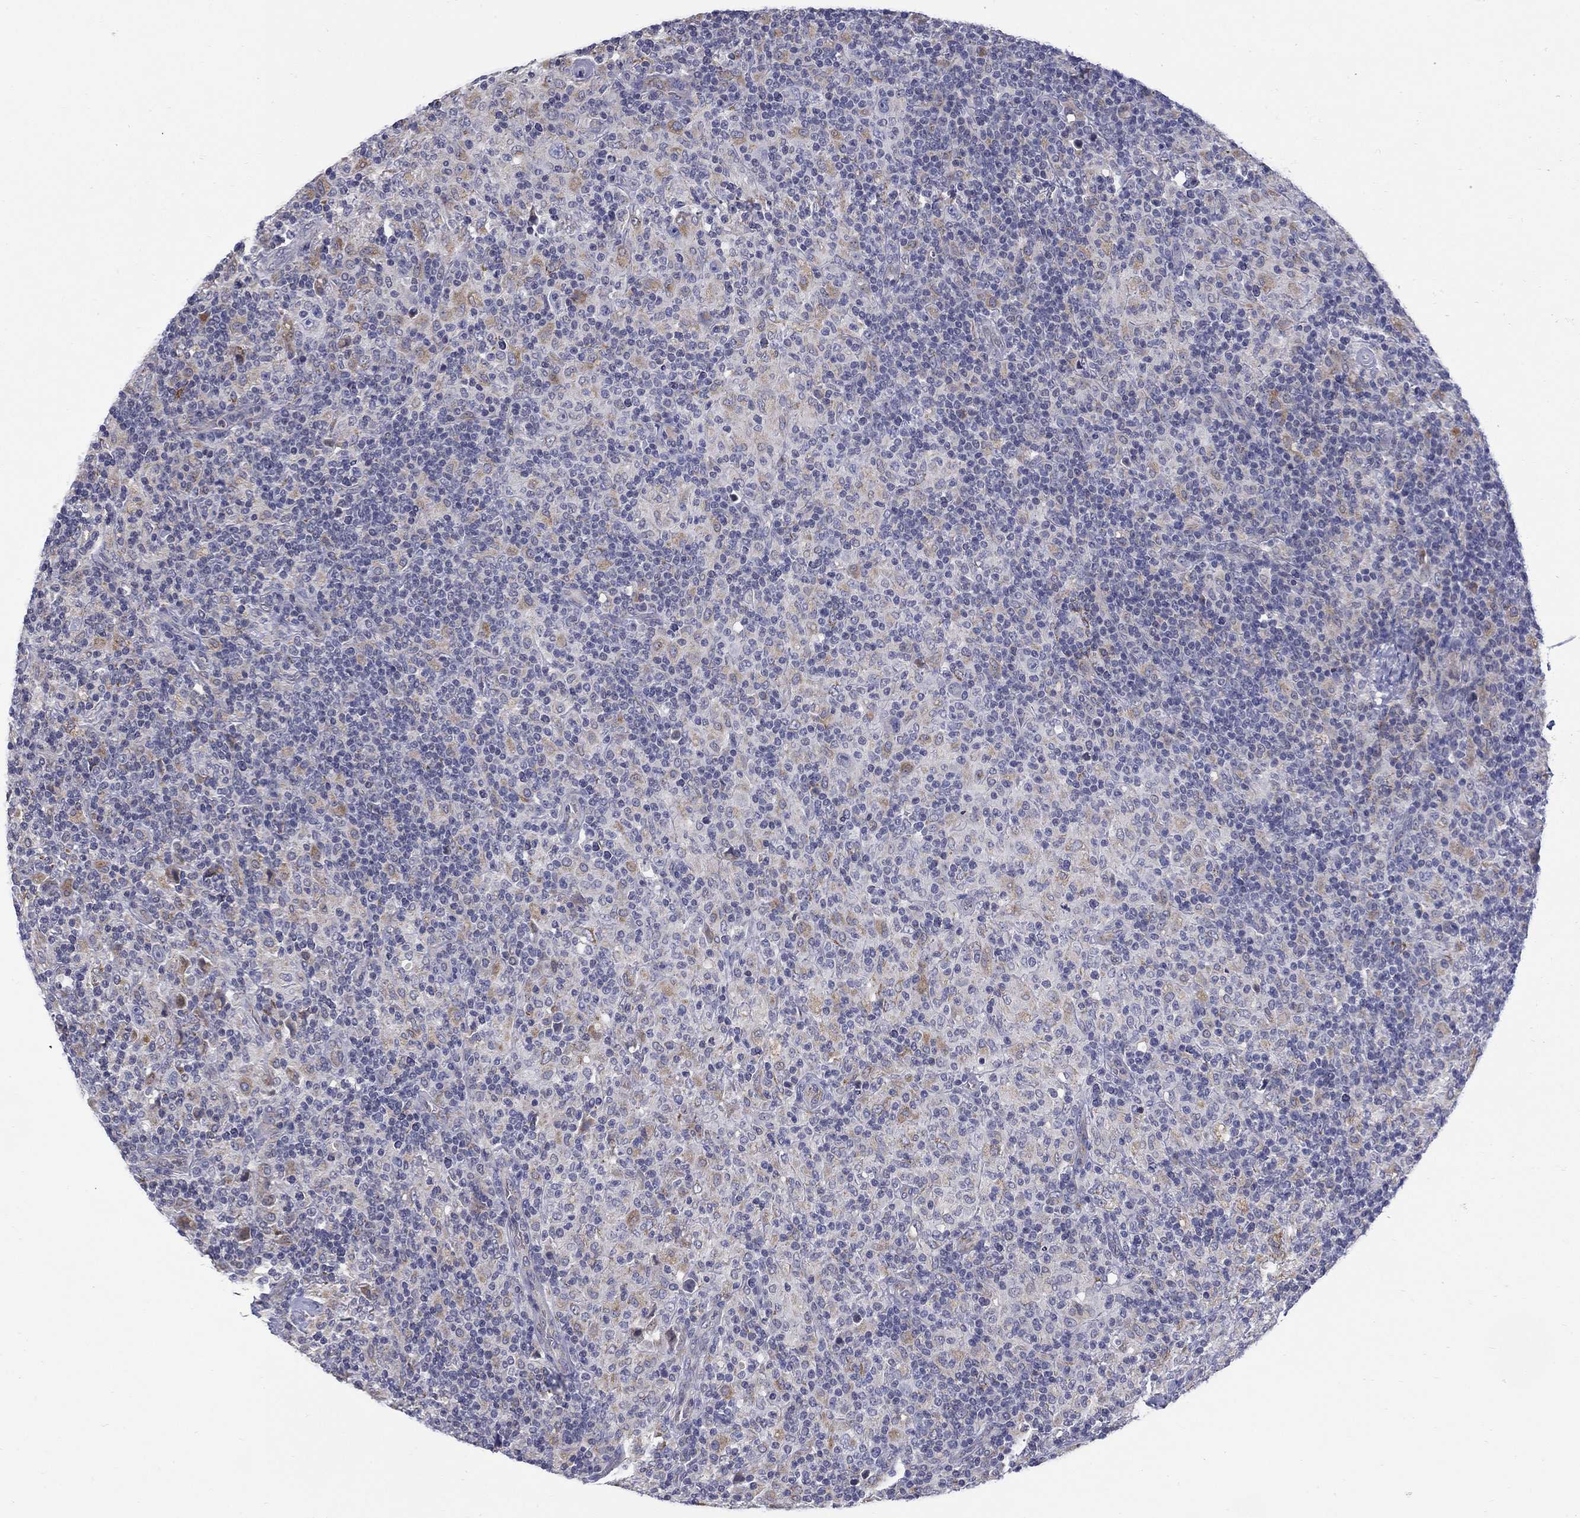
{"staining": {"intensity": "moderate", "quantity": "<25%", "location": "cytoplasmic/membranous"}, "tissue": "lymphoma", "cell_type": "Tumor cells", "image_type": "cancer", "snomed": [{"axis": "morphology", "description": "Hodgkin's disease, NOS"}, {"axis": "topography", "description": "Lymph node"}], "caption": "High-magnification brightfield microscopy of Hodgkin's disease stained with DAB (brown) and counterstained with hematoxylin (blue). tumor cells exhibit moderate cytoplasmic/membranous positivity is seen in approximately<25% of cells.", "gene": "ABCA4", "patient": {"sex": "male", "age": 70}}